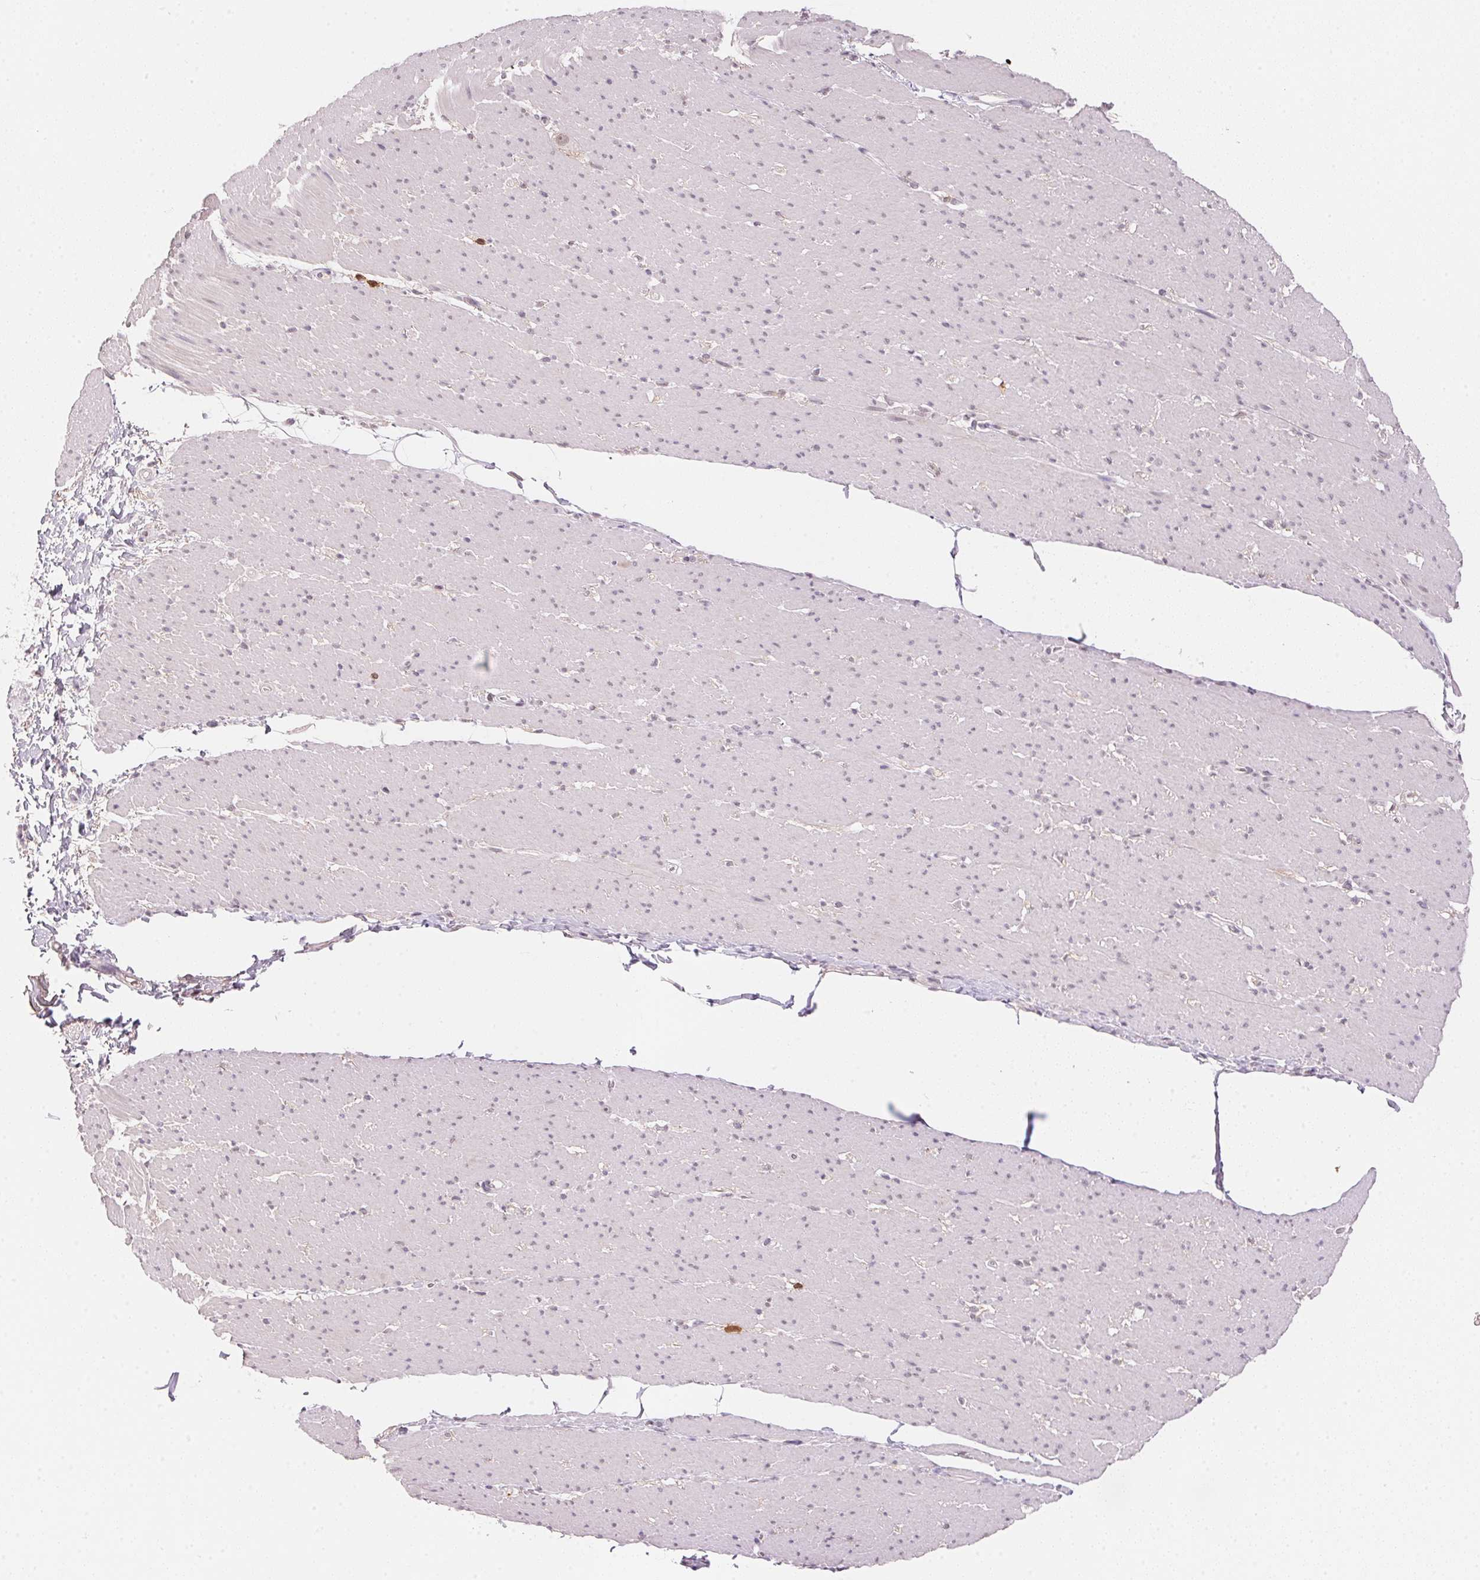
{"staining": {"intensity": "negative", "quantity": "none", "location": "none"}, "tissue": "smooth muscle", "cell_type": "Smooth muscle cells", "image_type": "normal", "snomed": [{"axis": "morphology", "description": "Normal tissue, NOS"}, {"axis": "topography", "description": "Smooth muscle"}, {"axis": "topography", "description": "Rectum"}], "caption": "DAB immunohistochemical staining of normal smooth muscle displays no significant positivity in smooth muscle cells. (Brightfield microscopy of DAB IHC at high magnification).", "gene": "FNDC4", "patient": {"sex": "male", "age": 53}}